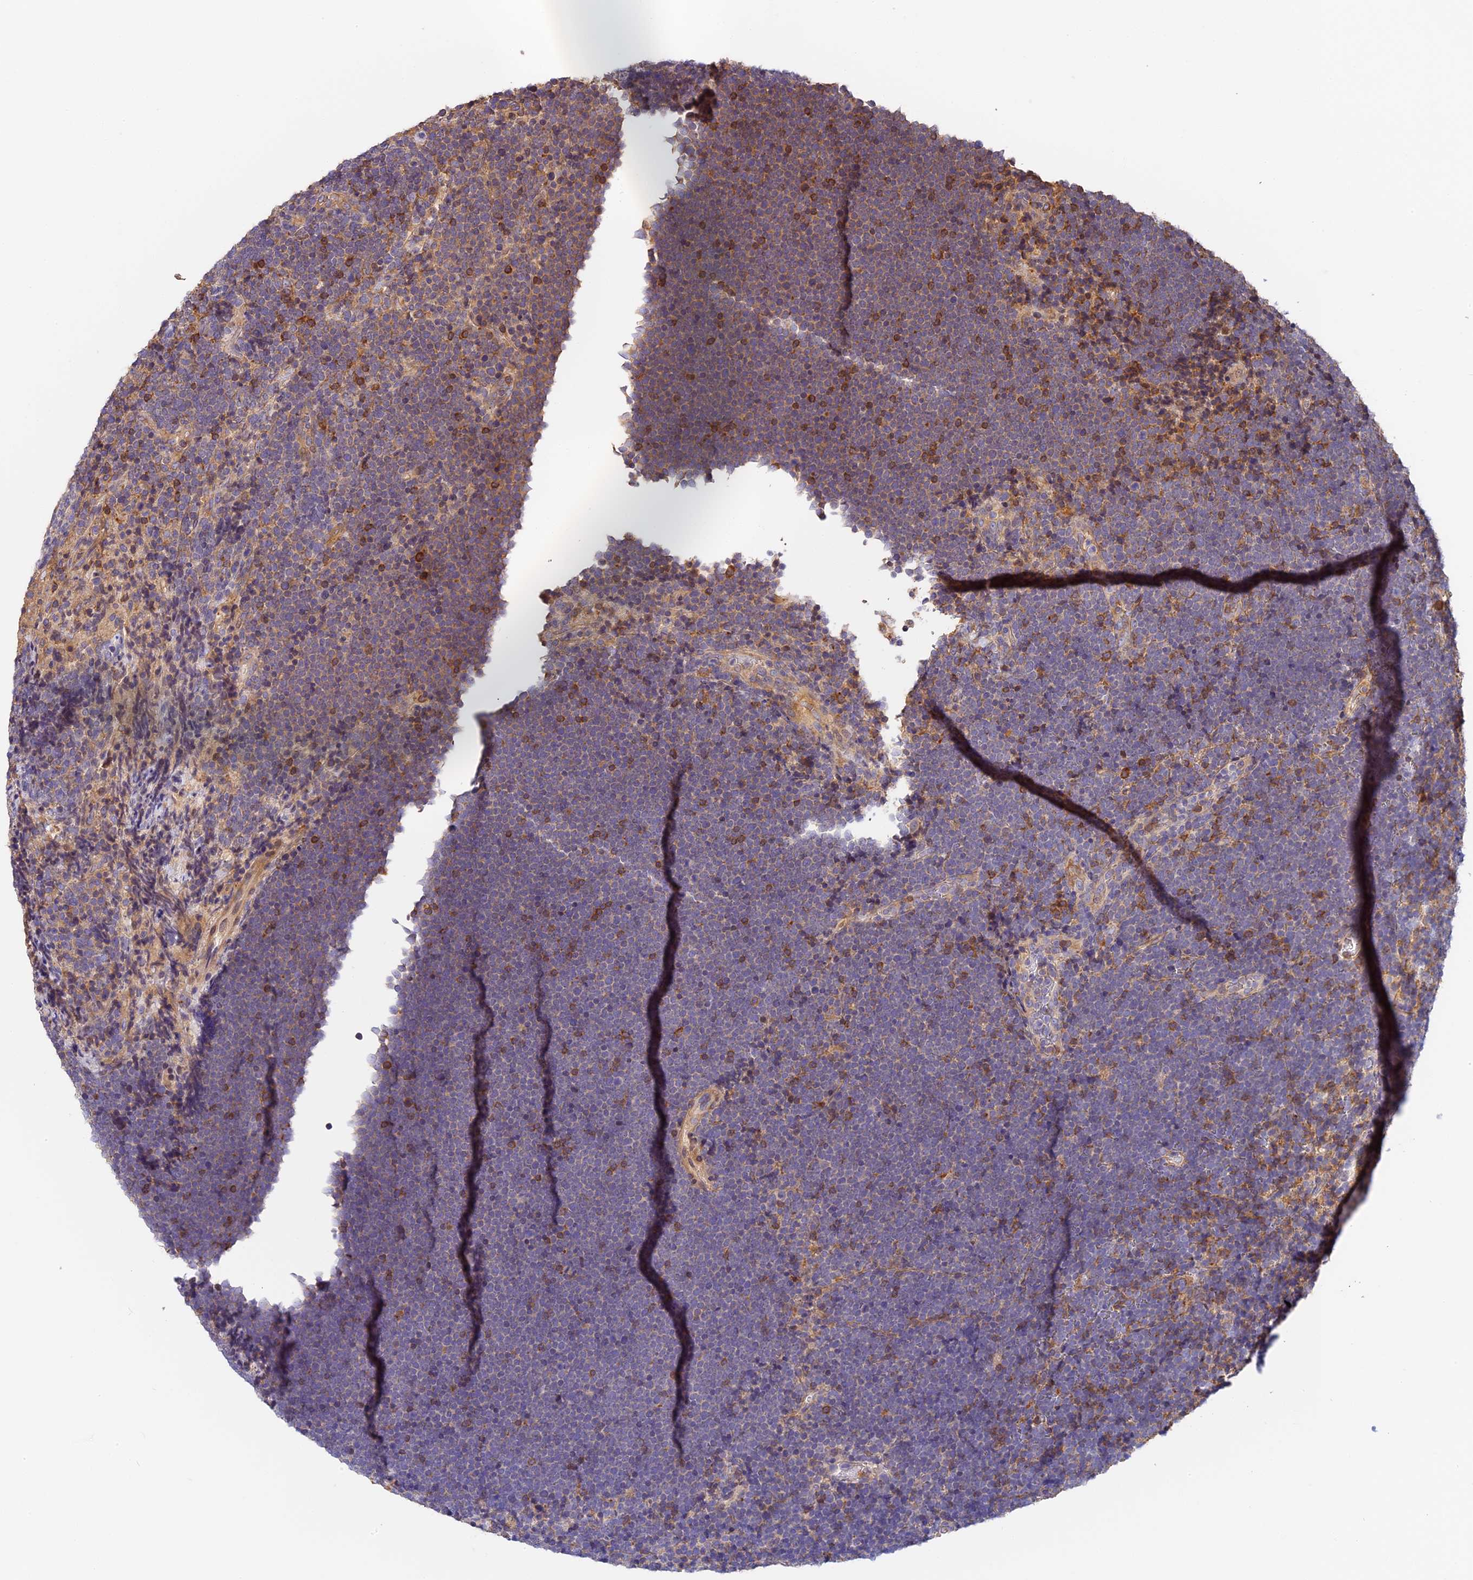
{"staining": {"intensity": "negative", "quantity": "none", "location": "none"}, "tissue": "lymphoma", "cell_type": "Tumor cells", "image_type": "cancer", "snomed": [{"axis": "morphology", "description": "Malignant lymphoma, non-Hodgkin's type, High grade"}, {"axis": "topography", "description": "Lymph node"}], "caption": "Photomicrograph shows no protein expression in tumor cells of lymphoma tissue.", "gene": "ARHGAP17", "patient": {"sex": "male", "age": 13}}